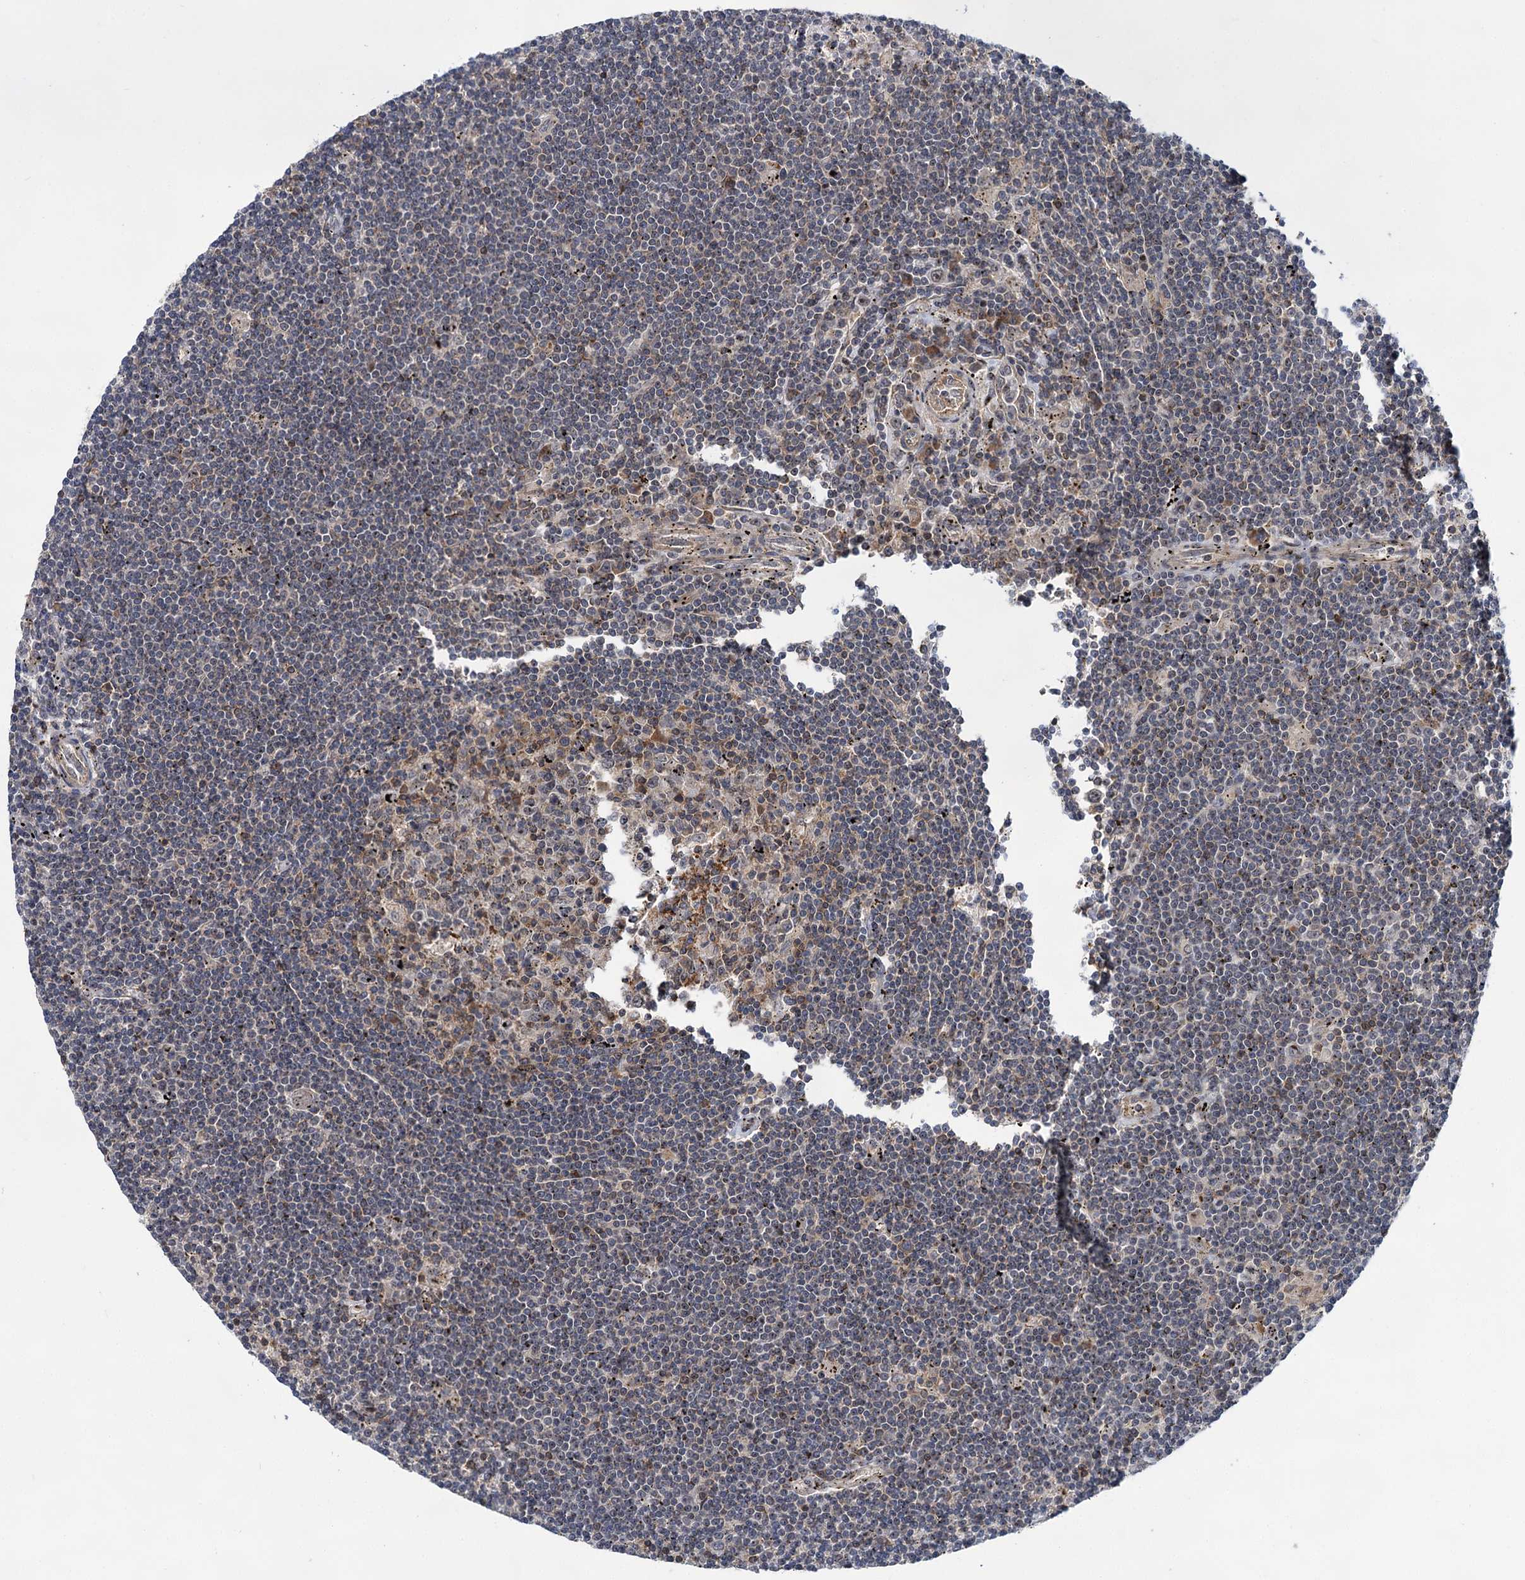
{"staining": {"intensity": "moderate", "quantity": "<25%", "location": "cytoplasmic/membranous"}, "tissue": "lymphoma", "cell_type": "Tumor cells", "image_type": "cancer", "snomed": [{"axis": "morphology", "description": "Malignant lymphoma, non-Hodgkin's type, Low grade"}, {"axis": "topography", "description": "Spleen"}], "caption": "Malignant lymphoma, non-Hodgkin's type (low-grade) was stained to show a protein in brown. There is low levels of moderate cytoplasmic/membranous staining in about <25% of tumor cells.", "gene": "ABLIM1", "patient": {"sex": "male", "age": 76}}